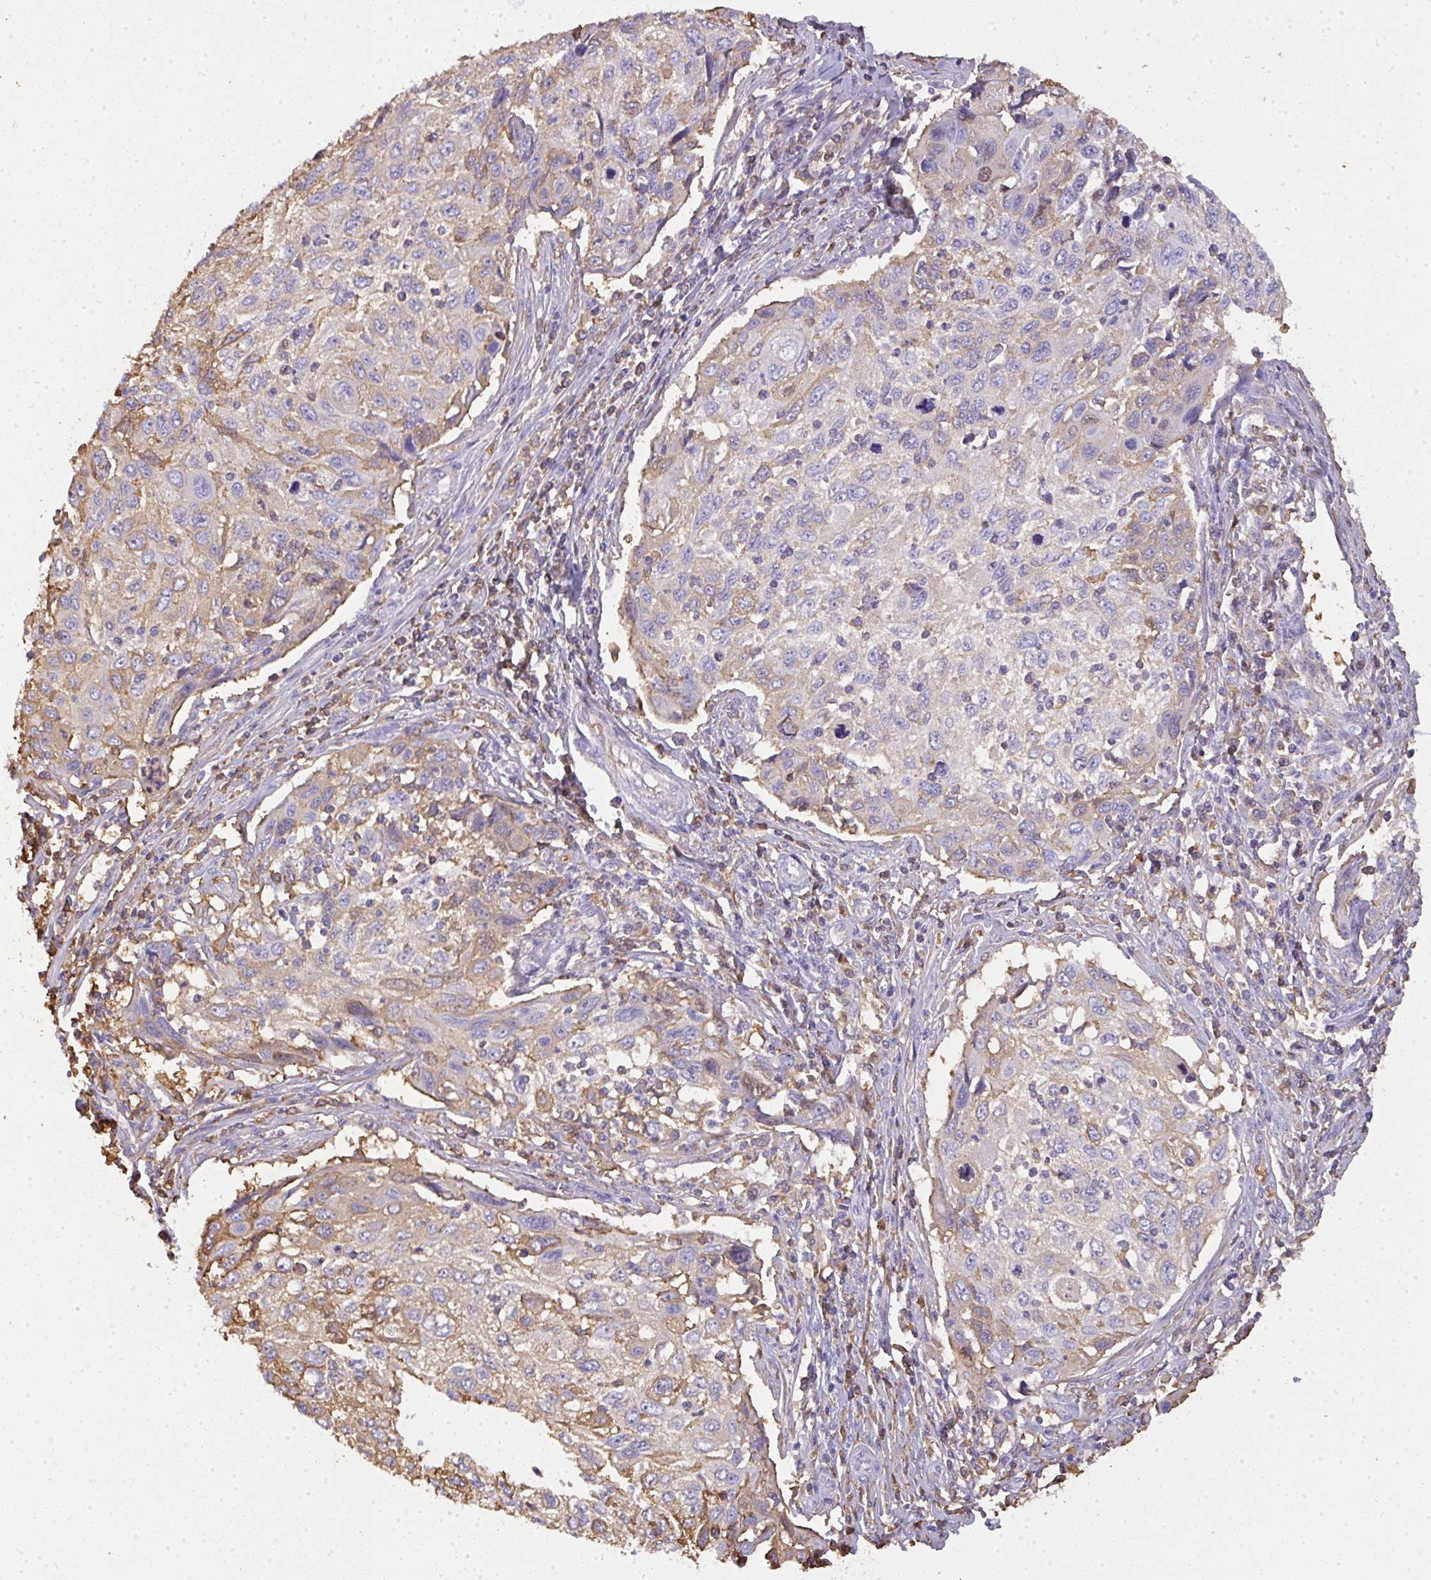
{"staining": {"intensity": "weak", "quantity": "<25%", "location": "cytoplasmic/membranous"}, "tissue": "cervical cancer", "cell_type": "Tumor cells", "image_type": "cancer", "snomed": [{"axis": "morphology", "description": "Squamous cell carcinoma, NOS"}, {"axis": "topography", "description": "Cervix"}], "caption": "Human squamous cell carcinoma (cervical) stained for a protein using immunohistochemistry reveals no positivity in tumor cells.", "gene": "SMYD5", "patient": {"sex": "female", "age": 70}}